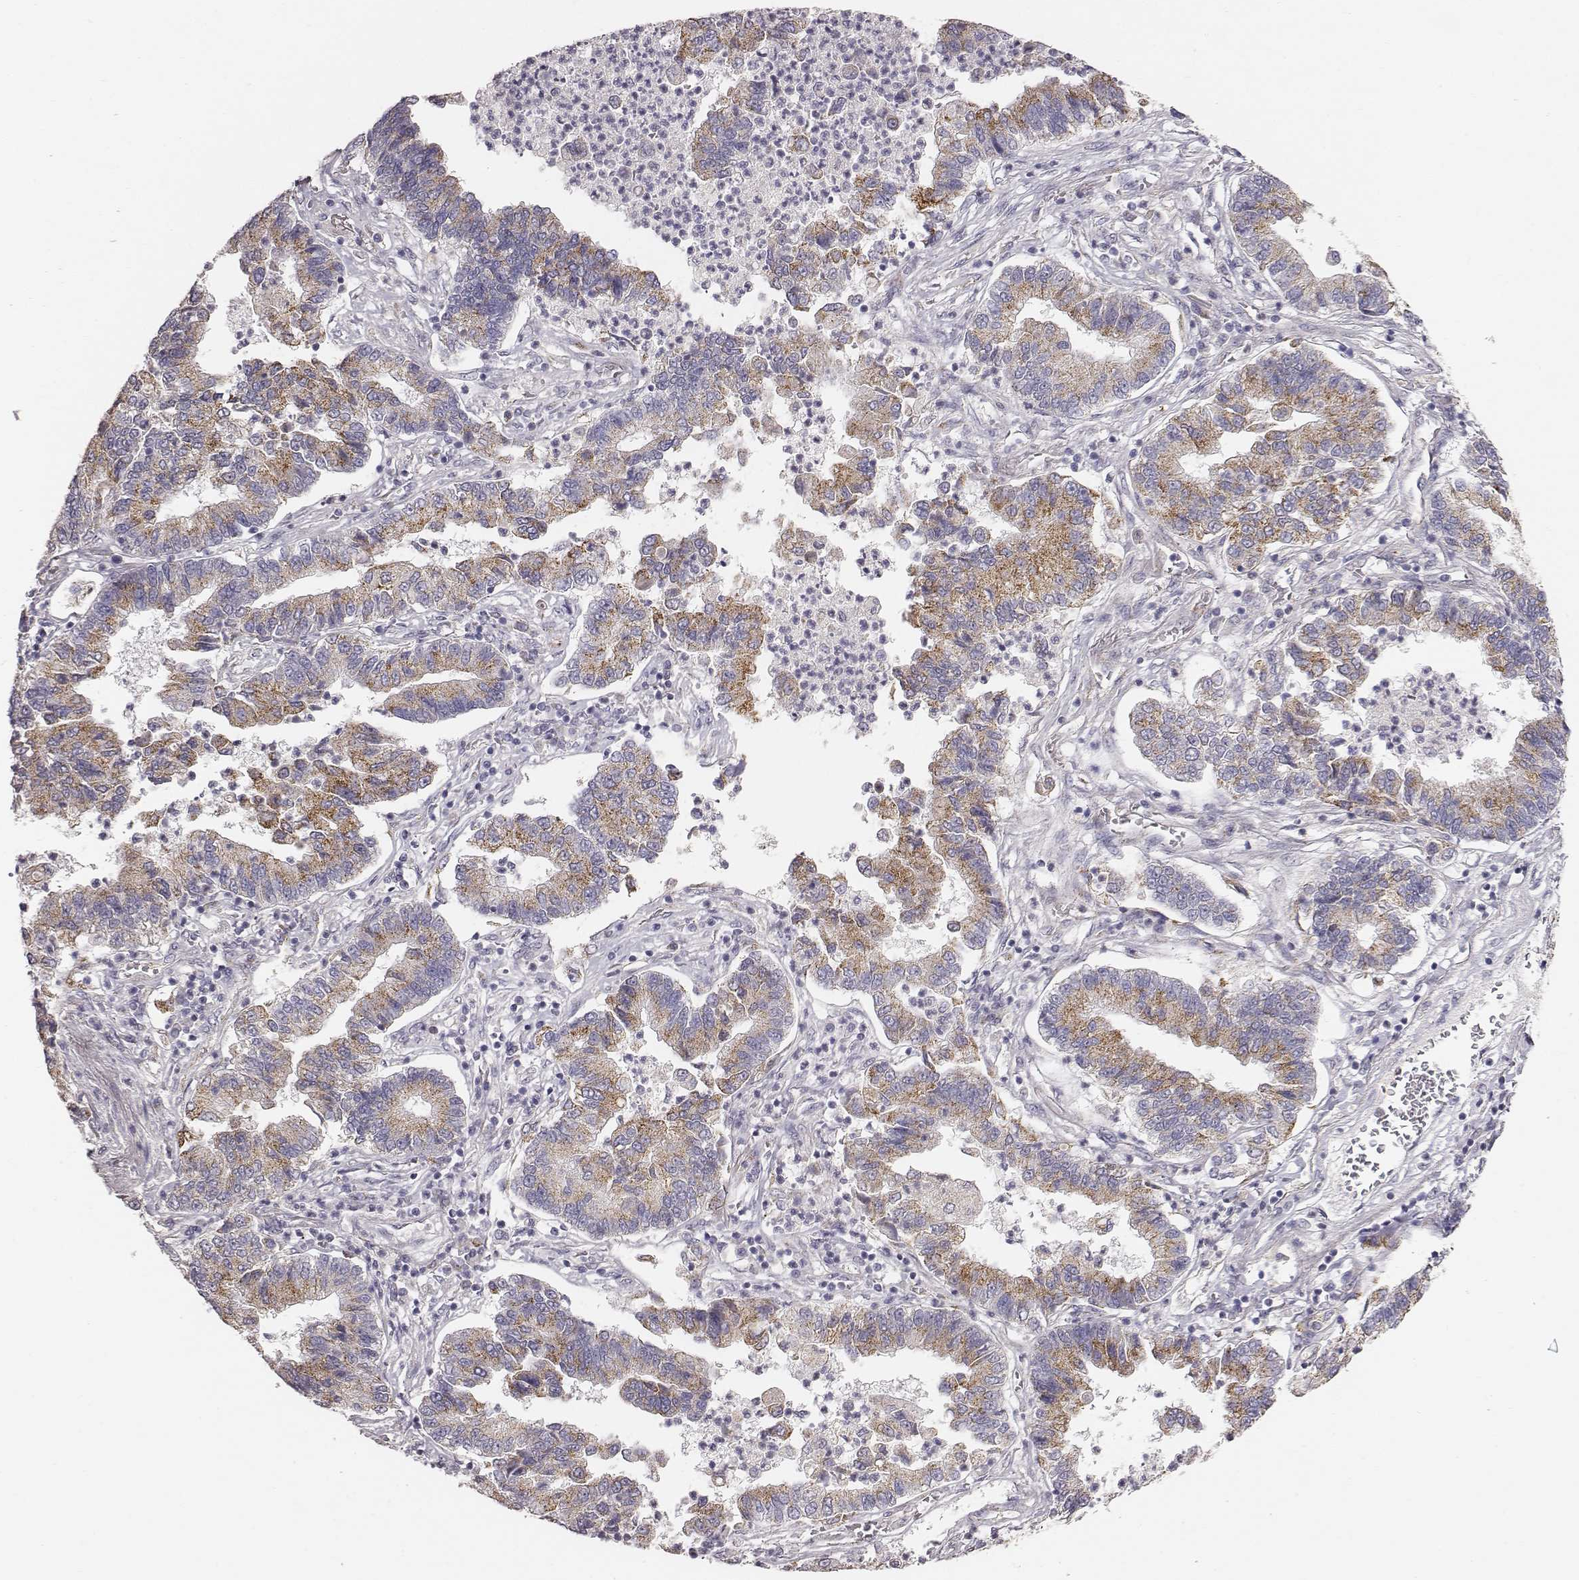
{"staining": {"intensity": "moderate", "quantity": ">75%", "location": "cytoplasmic/membranous"}, "tissue": "lung cancer", "cell_type": "Tumor cells", "image_type": "cancer", "snomed": [{"axis": "morphology", "description": "Adenocarcinoma, NOS"}, {"axis": "topography", "description": "Lung"}], "caption": "Adenocarcinoma (lung) tissue displays moderate cytoplasmic/membranous staining in about >75% of tumor cells Using DAB (3,3'-diaminobenzidine) (brown) and hematoxylin (blue) stains, captured at high magnification using brightfield microscopy.", "gene": "ABCD3", "patient": {"sex": "female", "age": 57}}